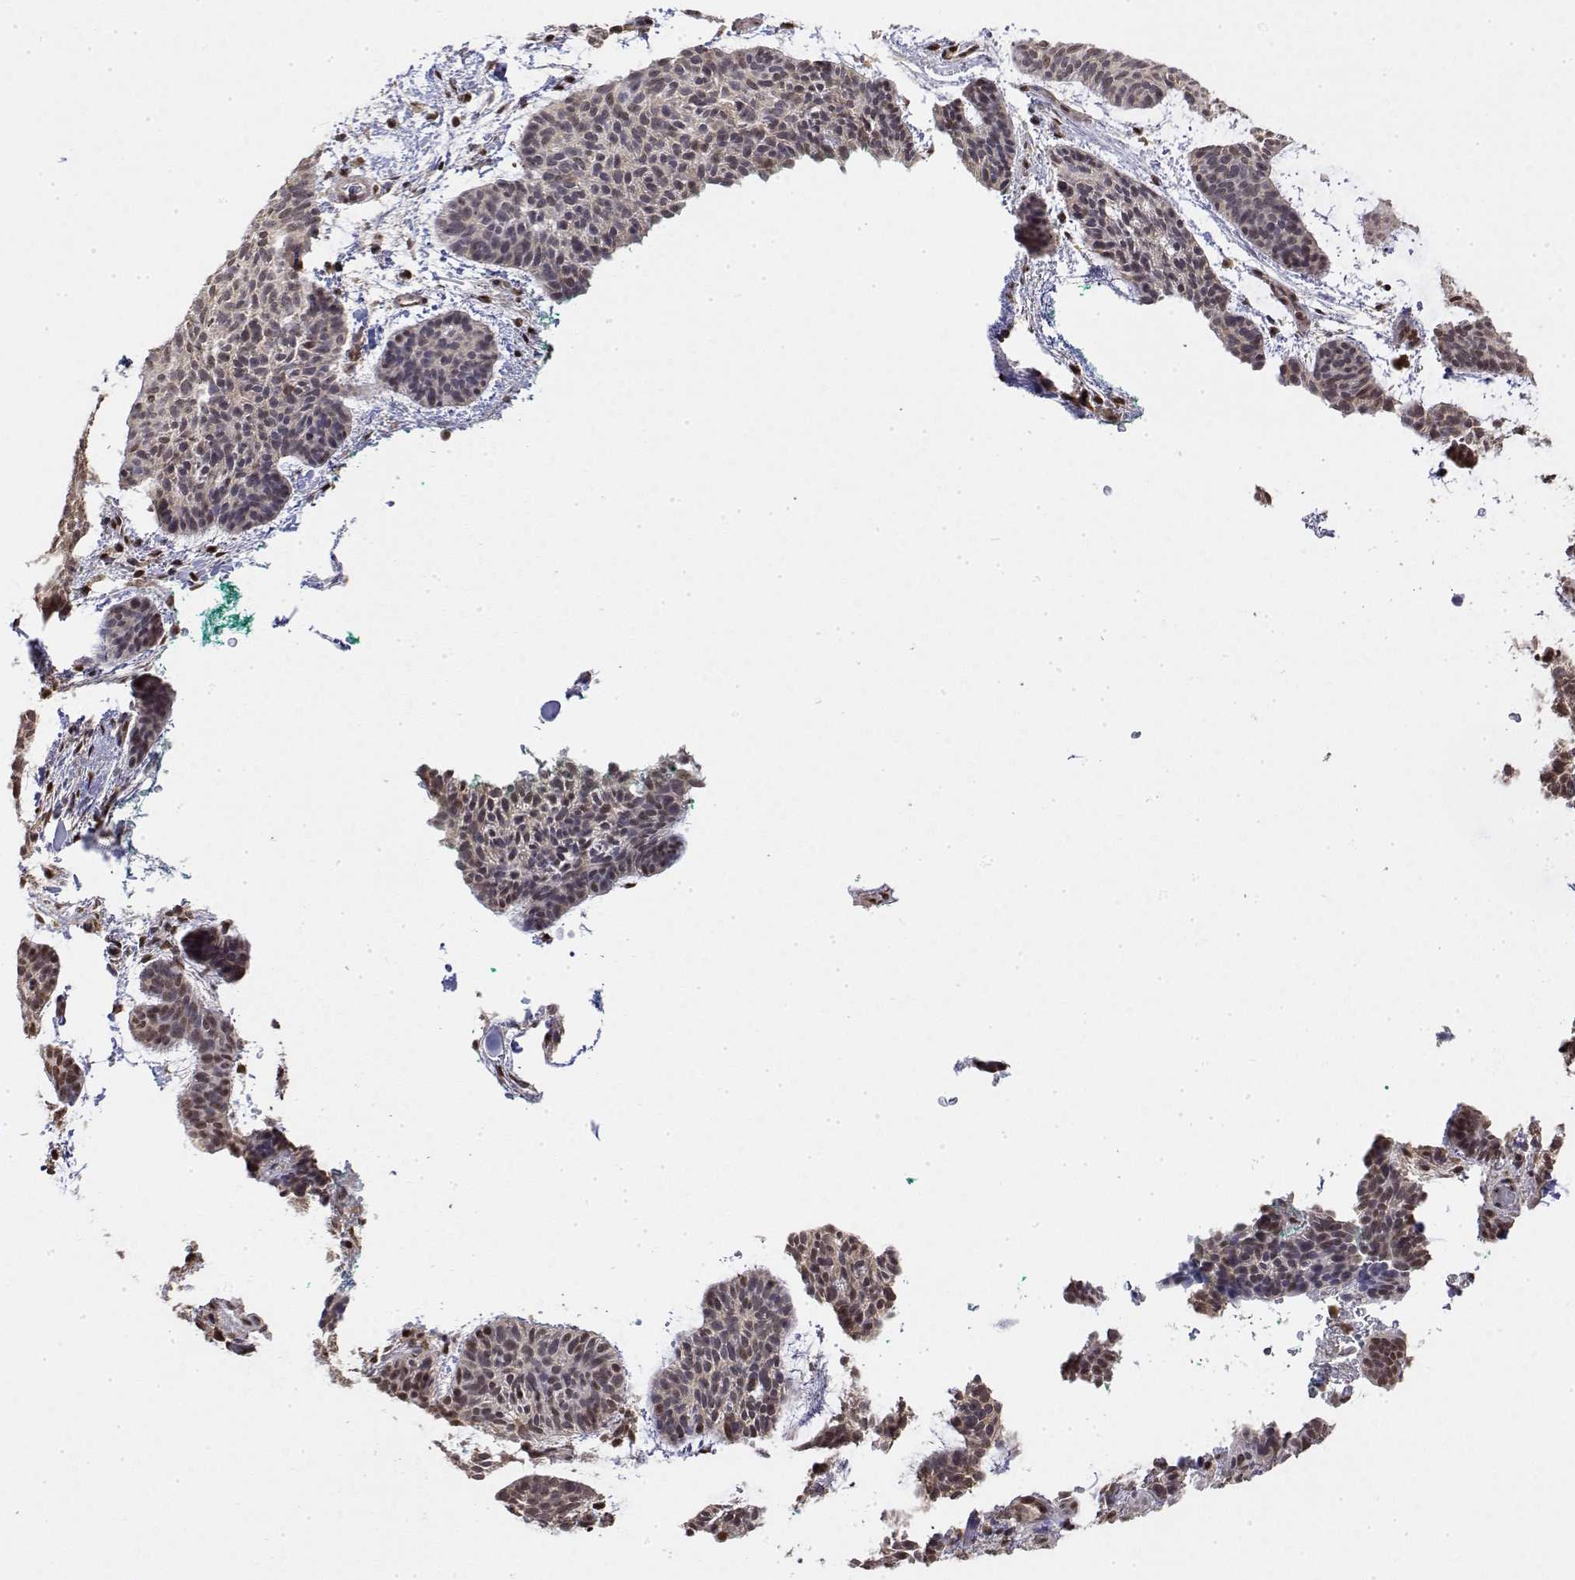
{"staining": {"intensity": "weak", "quantity": ">75%", "location": "nuclear"}, "tissue": "skin cancer", "cell_type": "Tumor cells", "image_type": "cancer", "snomed": [{"axis": "morphology", "description": "Basal cell carcinoma"}, {"axis": "topography", "description": "Skin"}, {"axis": "topography", "description": "Skin of face"}], "caption": "Human skin basal cell carcinoma stained for a protein (brown) demonstrates weak nuclear positive staining in approximately >75% of tumor cells.", "gene": "TPI1", "patient": {"sex": "male", "age": 73}}